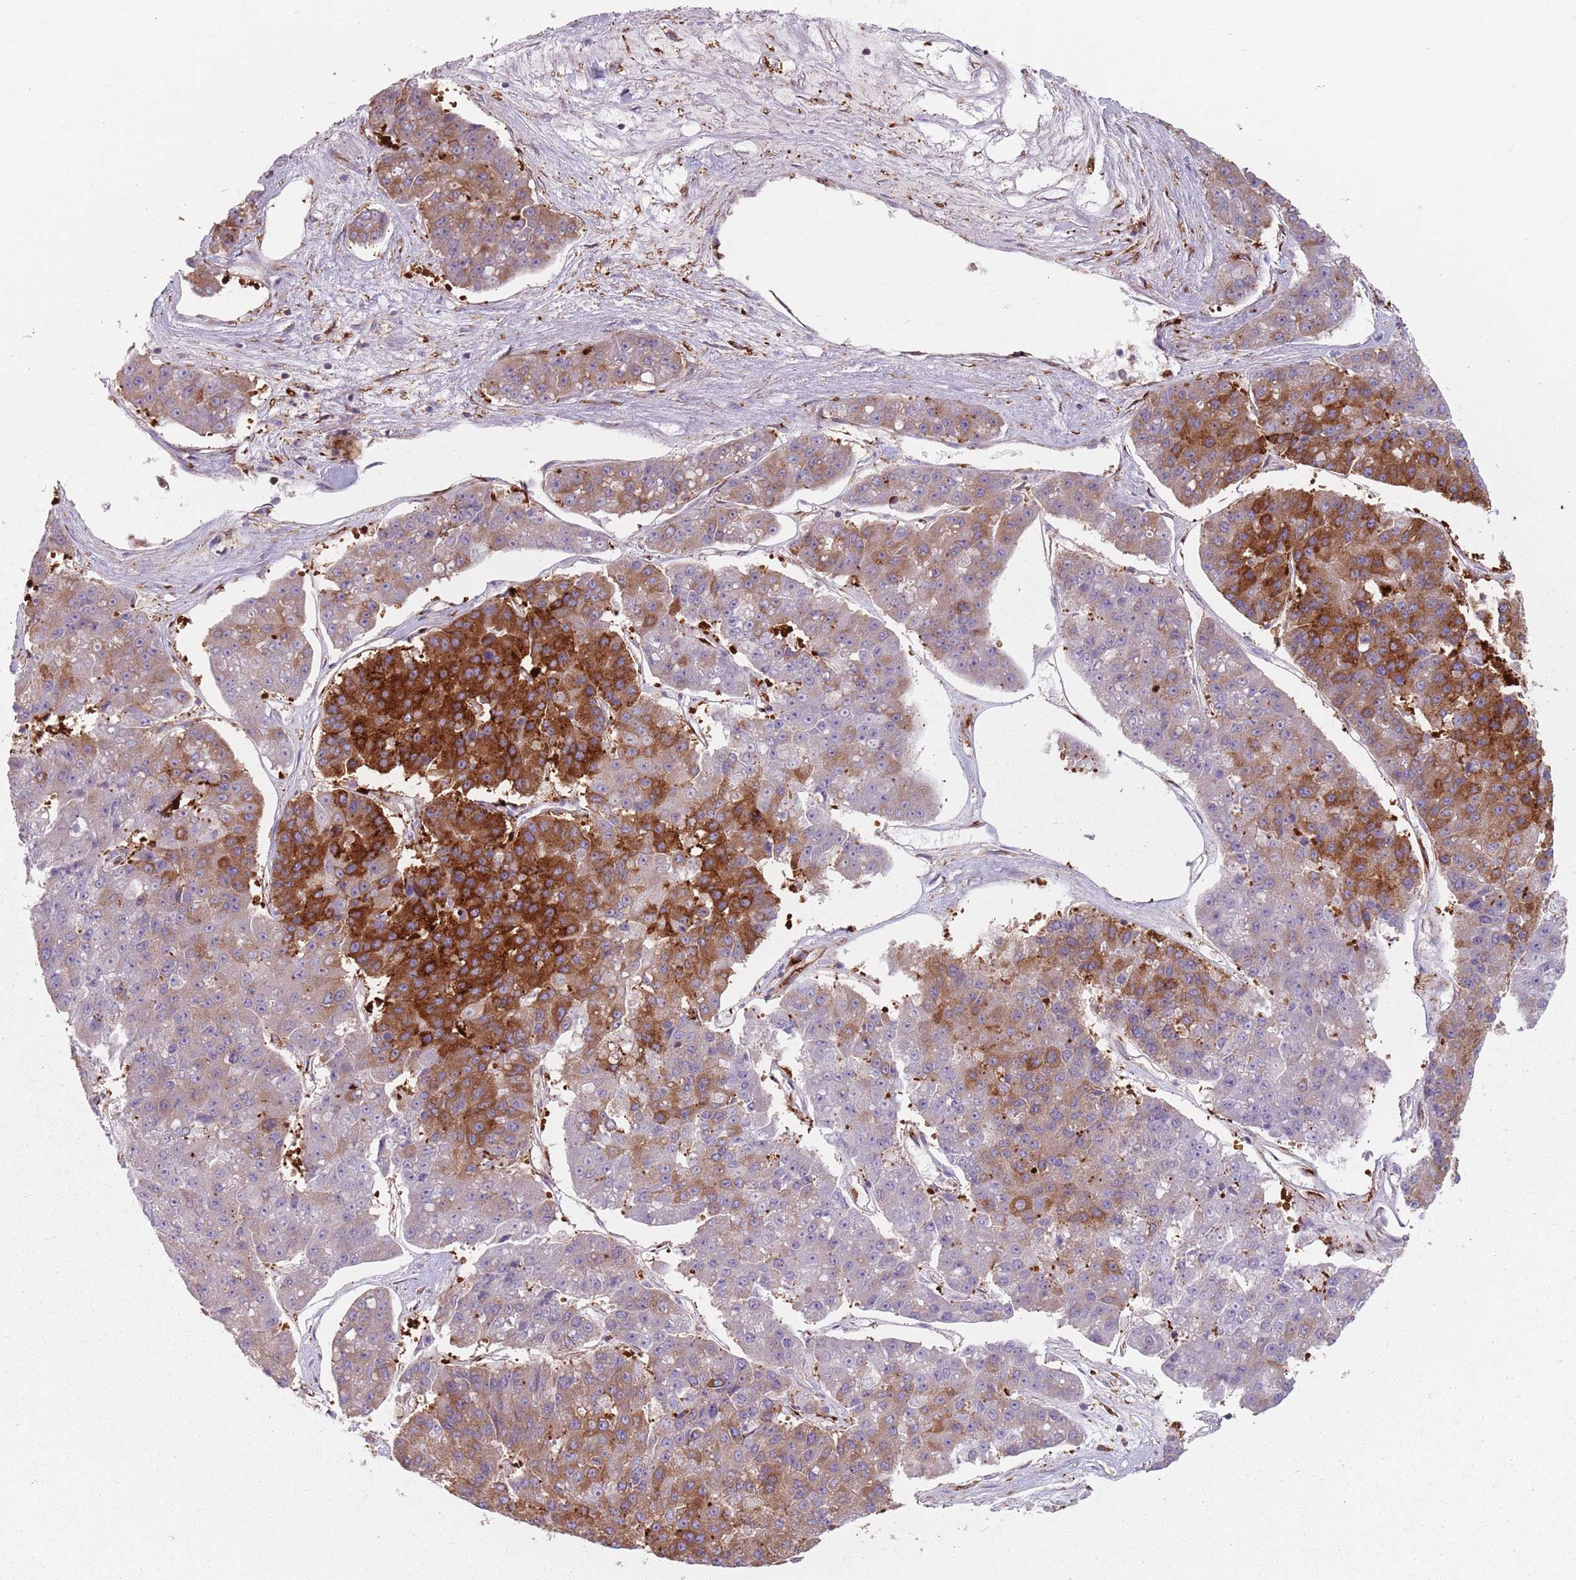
{"staining": {"intensity": "strong", "quantity": "25%-75%", "location": "cytoplasmic/membranous"}, "tissue": "pancreatic cancer", "cell_type": "Tumor cells", "image_type": "cancer", "snomed": [{"axis": "morphology", "description": "Adenocarcinoma, NOS"}, {"axis": "topography", "description": "Pancreas"}], "caption": "Tumor cells show high levels of strong cytoplasmic/membranous positivity in approximately 25%-75% of cells in pancreatic cancer (adenocarcinoma). (Brightfield microscopy of DAB IHC at high magnification).", "gene": "TPD52L2", "patient": {"sex": "male", "age": 50}}